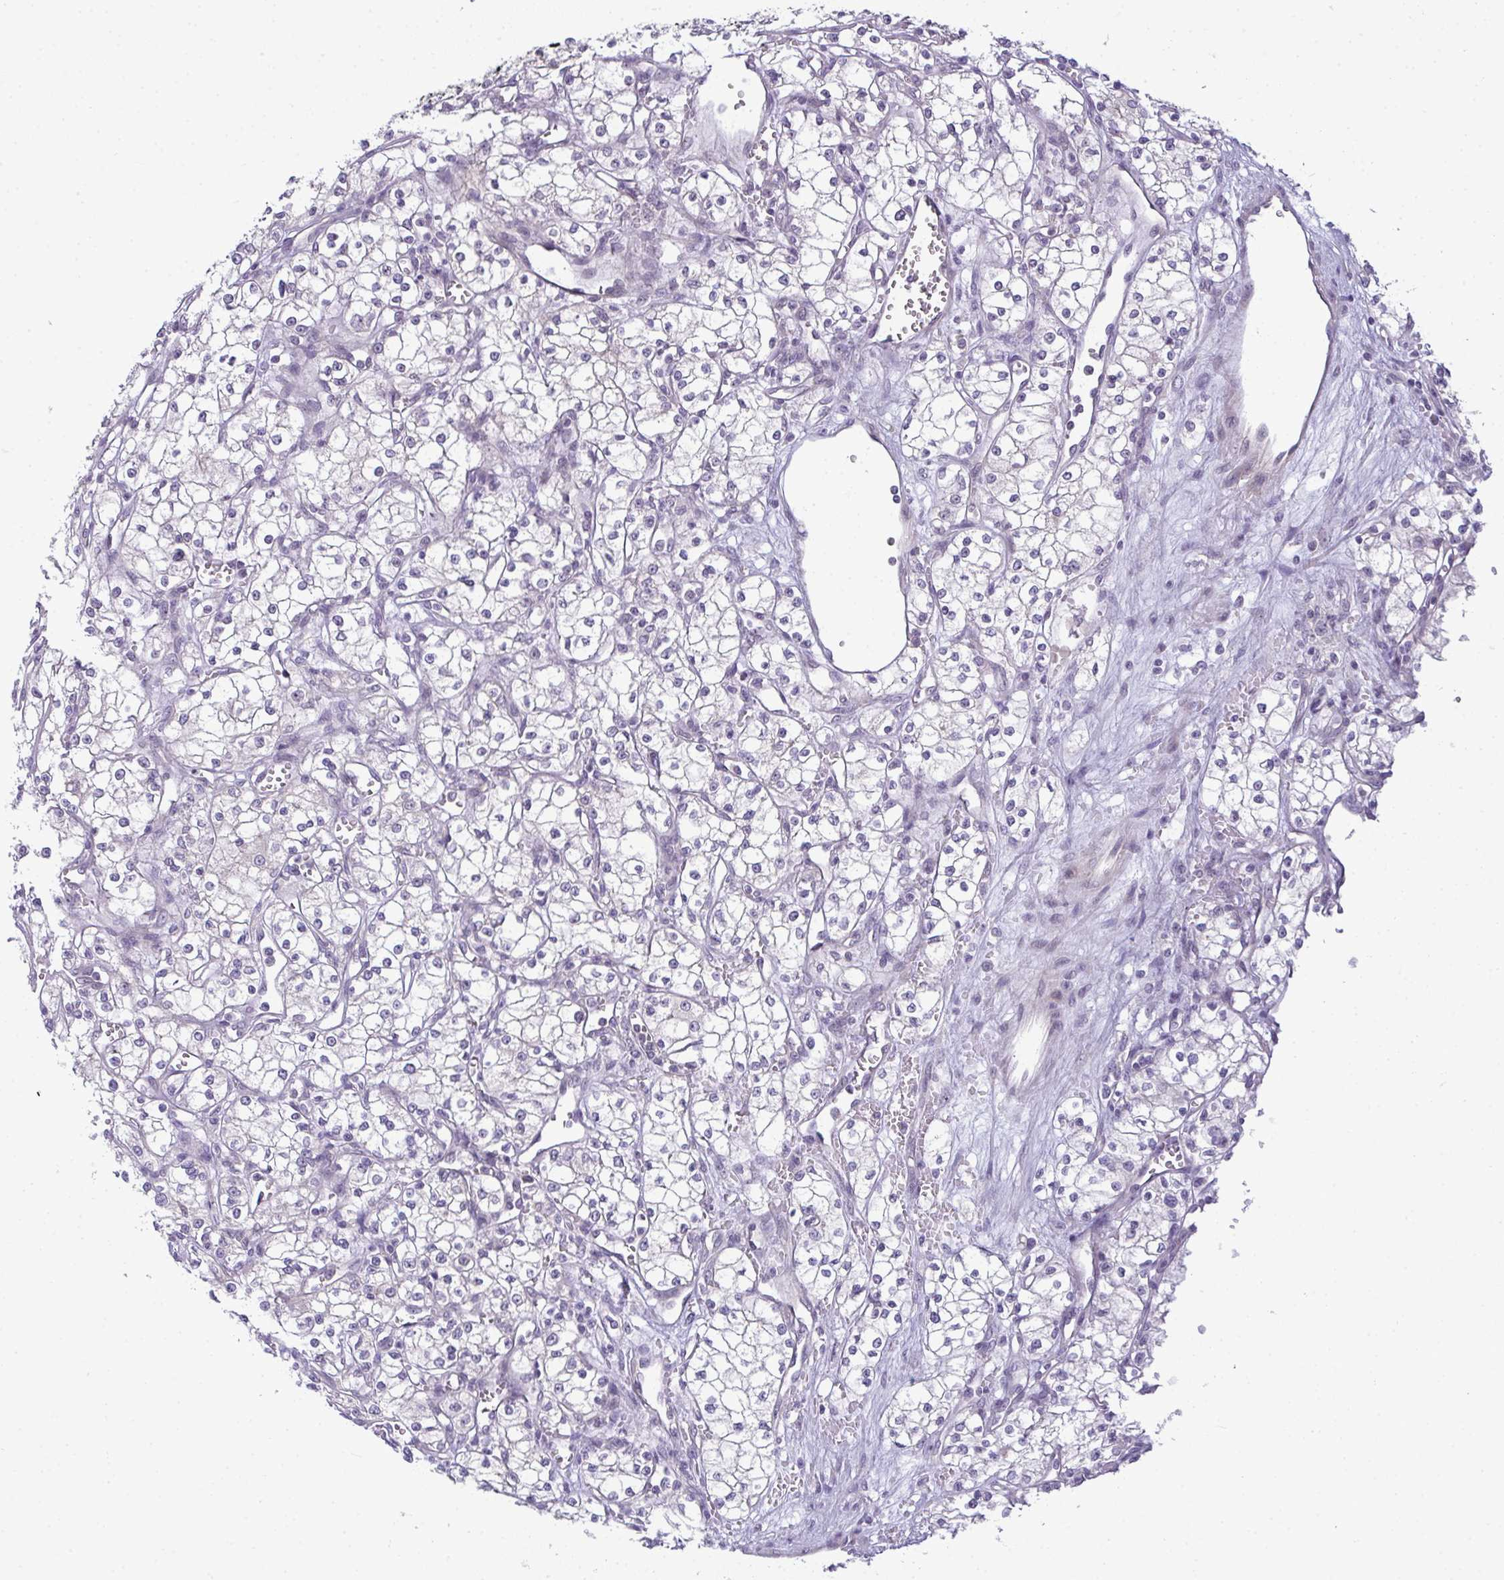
{"staining": {"intensity": "negative", "quantity": "none", "location": "none"}, "tissue": "renal cancer", "cell_type": "Tumor cells", "image_type": "cancer", "snomed": [{"axis": "morphology", "description": "Adenocarcinoma, NOS"}, {"axis": "topography", "description": "Kidney"}], "caption": "This histopathology image is of renal cancer (adenocarcinoma) stained with immunohistochemistry (IHC) to label a protein in brown with the nuclei are counter-stained blue. There is no positivity in tumor cells.", "gene": "NT5C1A", "patient": {"sex": "male", "age": 59}}